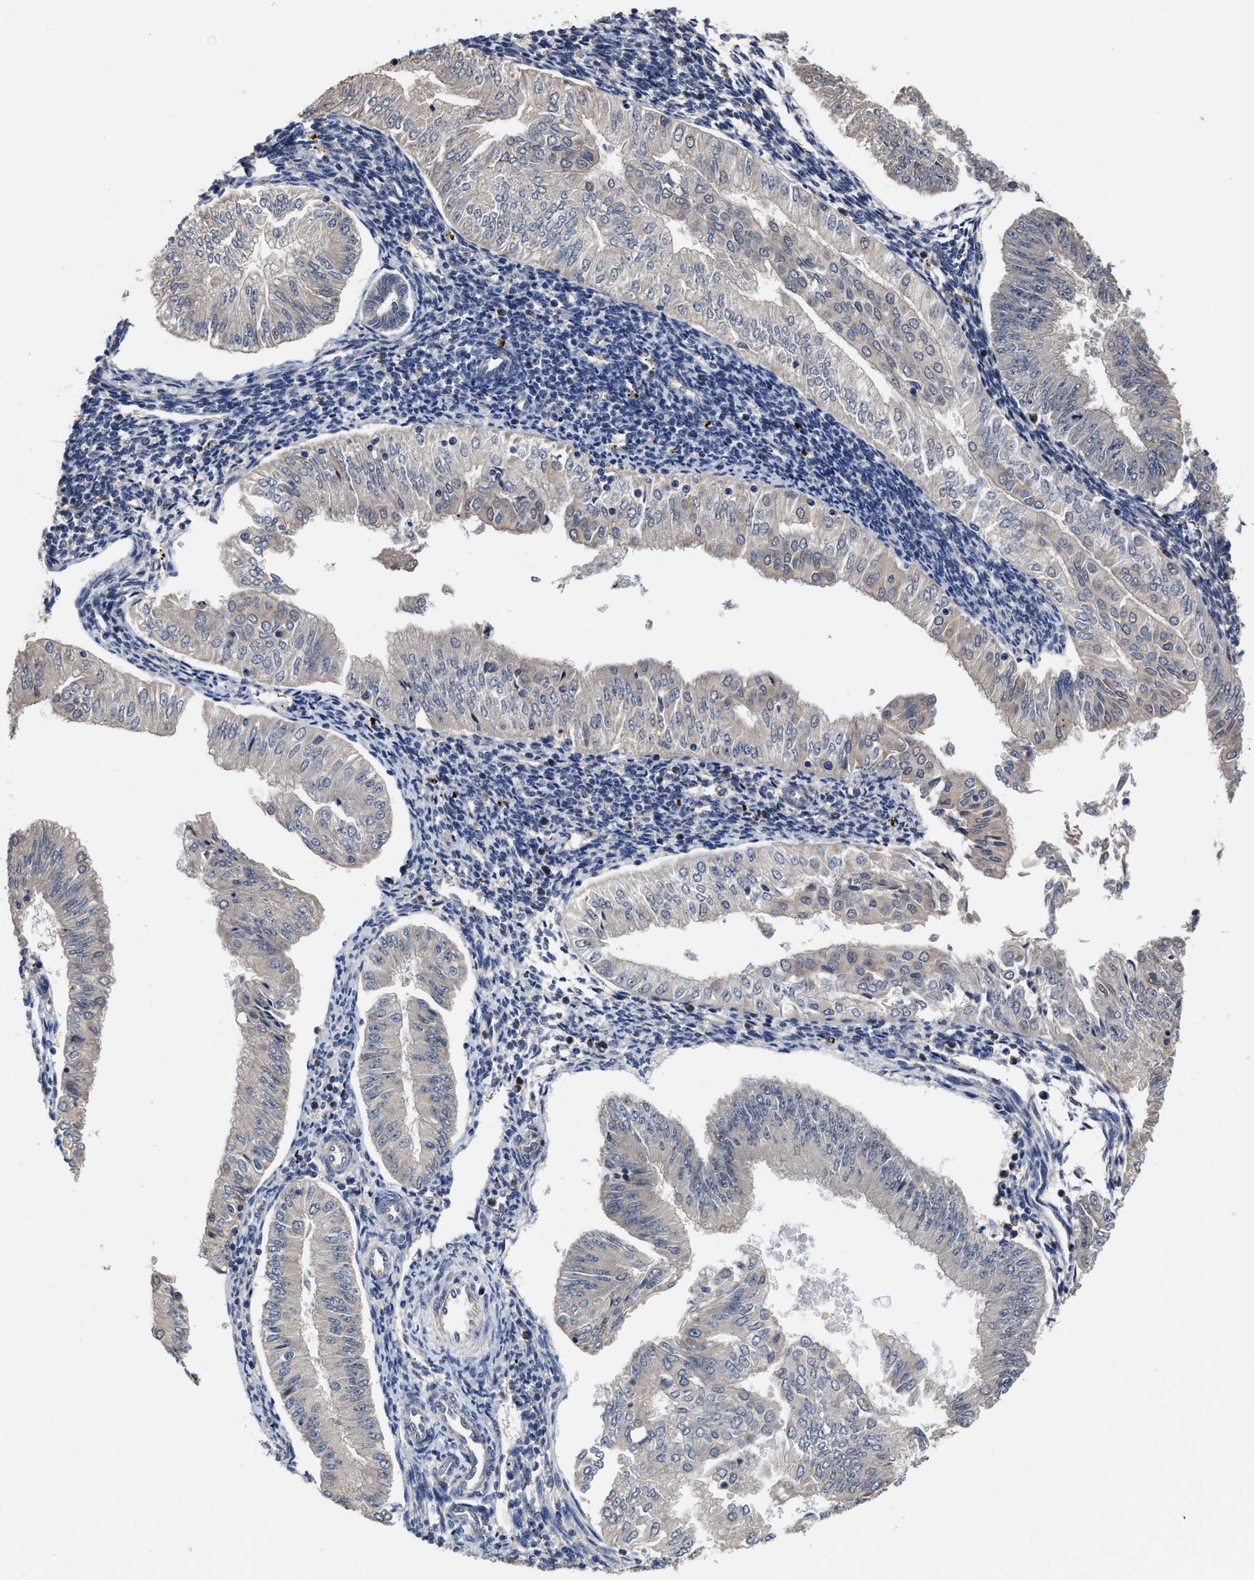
{"staining": {"intensity": "negative", "quantity": "none", "location": "none"}, "tissue": "endometrial cancer", "cell_type": "Tumor cells", "image_type": "cancer", "snomed": [{"axis": "morphology", "description": "Normal tissue, NOS"}, {"axis": "morphology", "description": "Adenocarcinoma, NOS"}, {"axis": "topography", "description": "Endometrium"}], "caption": "Adenocarcinoma (endometrial) was stained to show a protein in brown. There is no significant expression in tumor cells.", "gene": "TRAF6", "patient": {"sex": "female", "age": 53}}